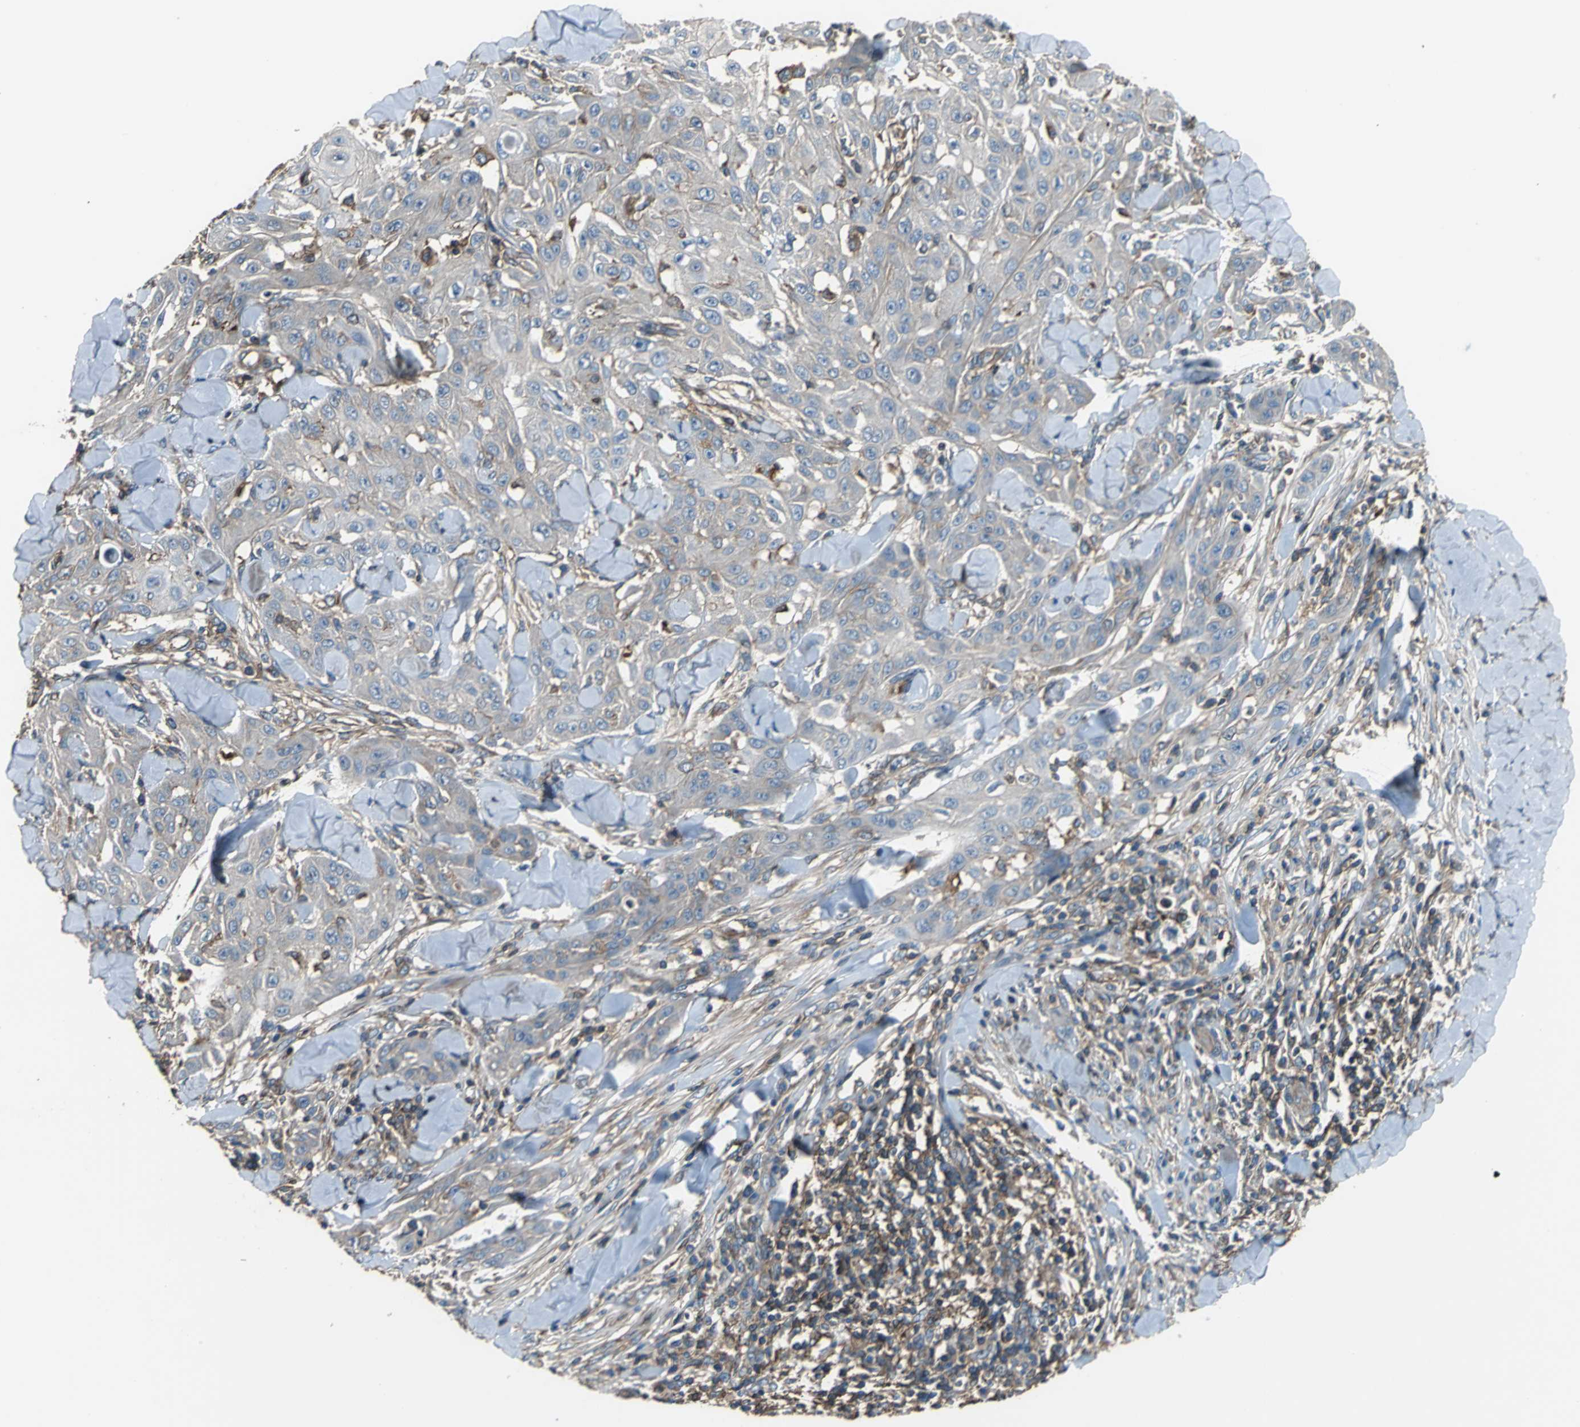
{"staining": {"intensity": "weak", "quantity": "25%-75%", "location": "cytoplasmic/membranous"}, "tissue": "skin cancer", "cell_type": "Tumor cells", "image_type": "cancer", "snomed": [{"axis": "morphology", "description": "Squamous cell carcinoma, NOS"}, {"axis": "topography", "description": "Skin"}], "caption": "Squamous cell carcinoma (skin) tissue shows weak cytoplasmic/membranous expression in about 25%-75% of tumor cells", "gene": "PARVA", "patient": {"sex": "male", "age": 24}}